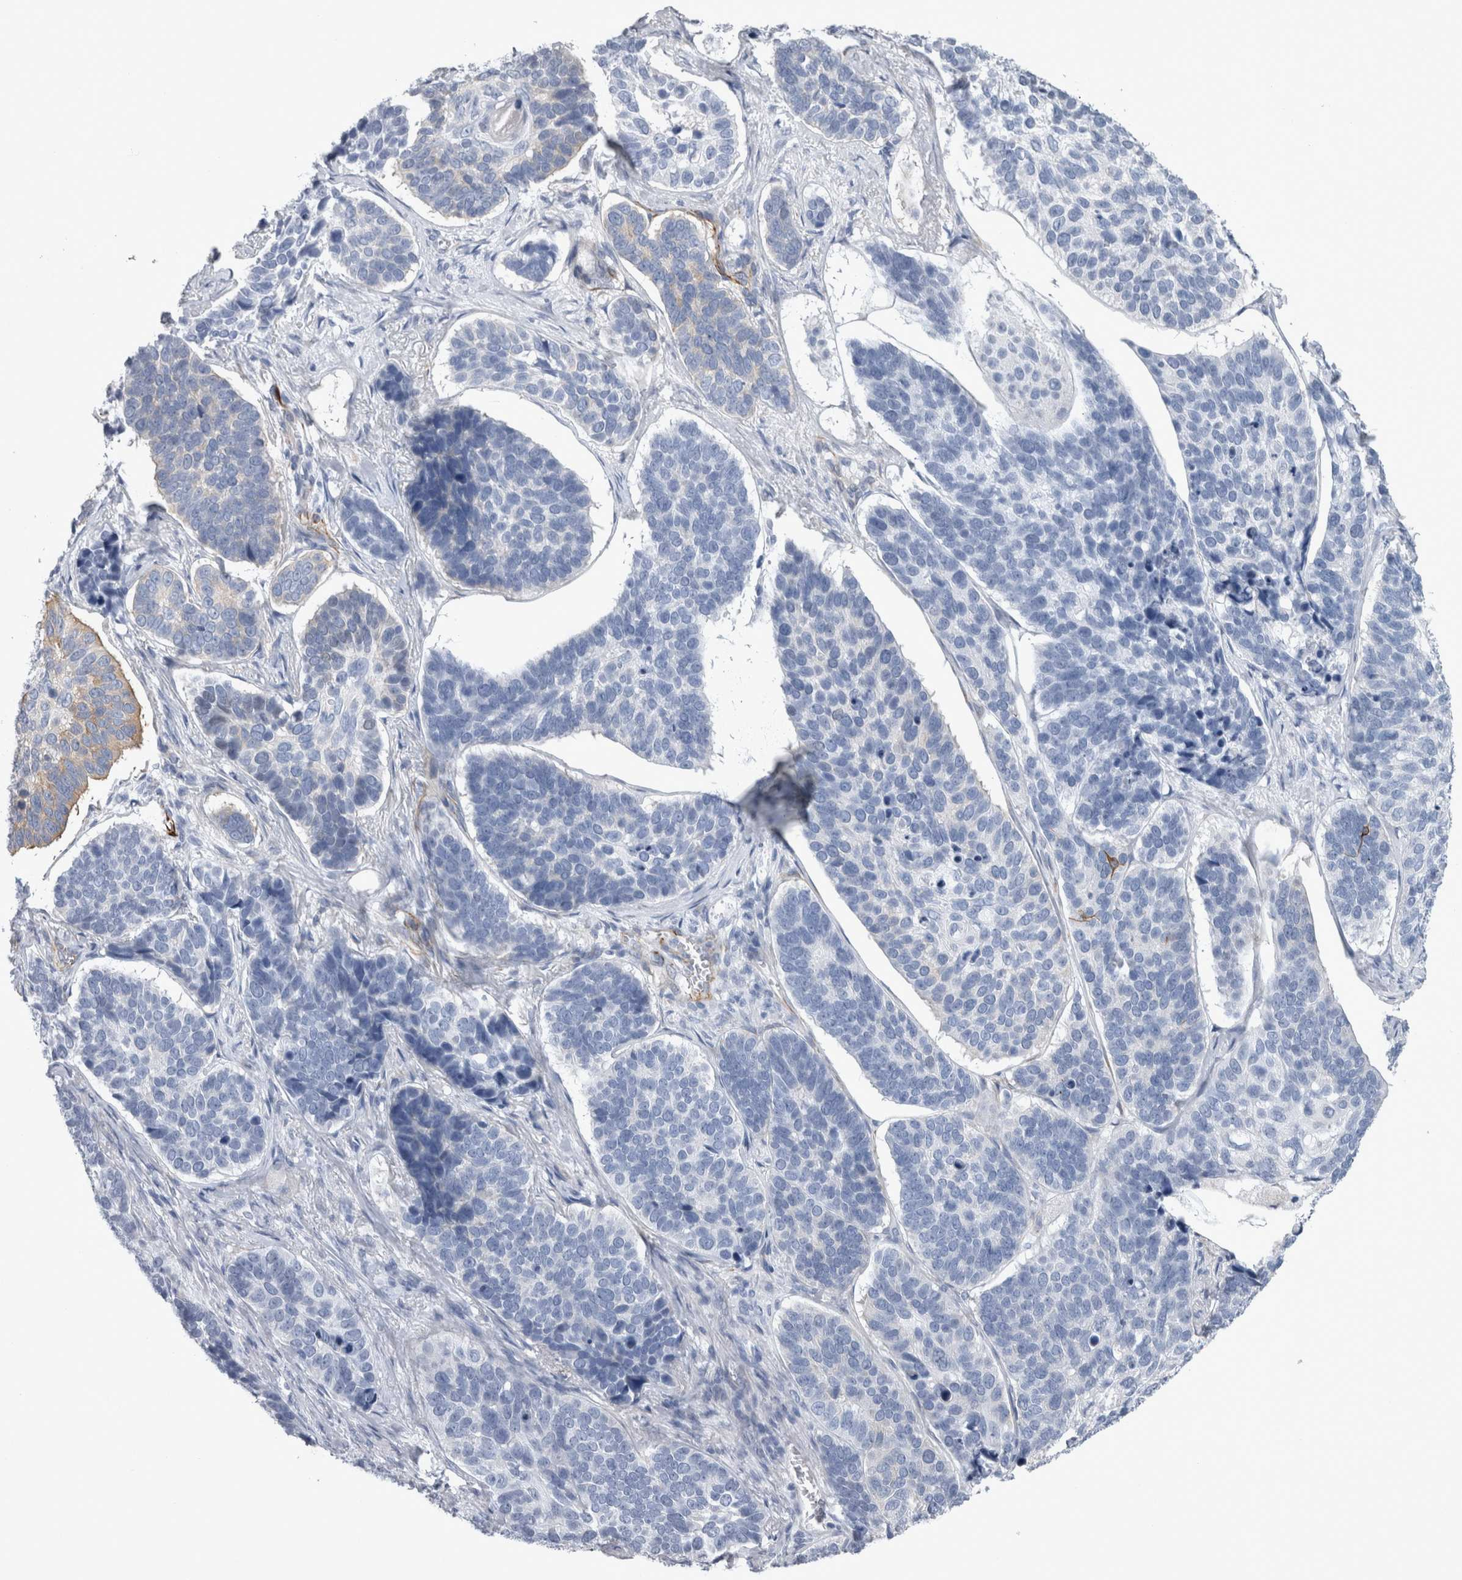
{"staining": {"intensity": "negative", "quantity": "none", "location": "none"}, "tissue": "skin cancer", "cell_type": "Tumor cells", "image_type": "cancer", "snomed": [{"axis": "morphology", "description": "Basal cell carcinoma"}, {"axis": "topography", "description": "Skin"}], "caption": "Immunohistochemistry micrograph of human basal cell carcinoma (skin) stained for a protein (brown), which displays no expression in tumor cells.", "gene": "VWDE", "patient": {"sex": "male", "age": 62}}